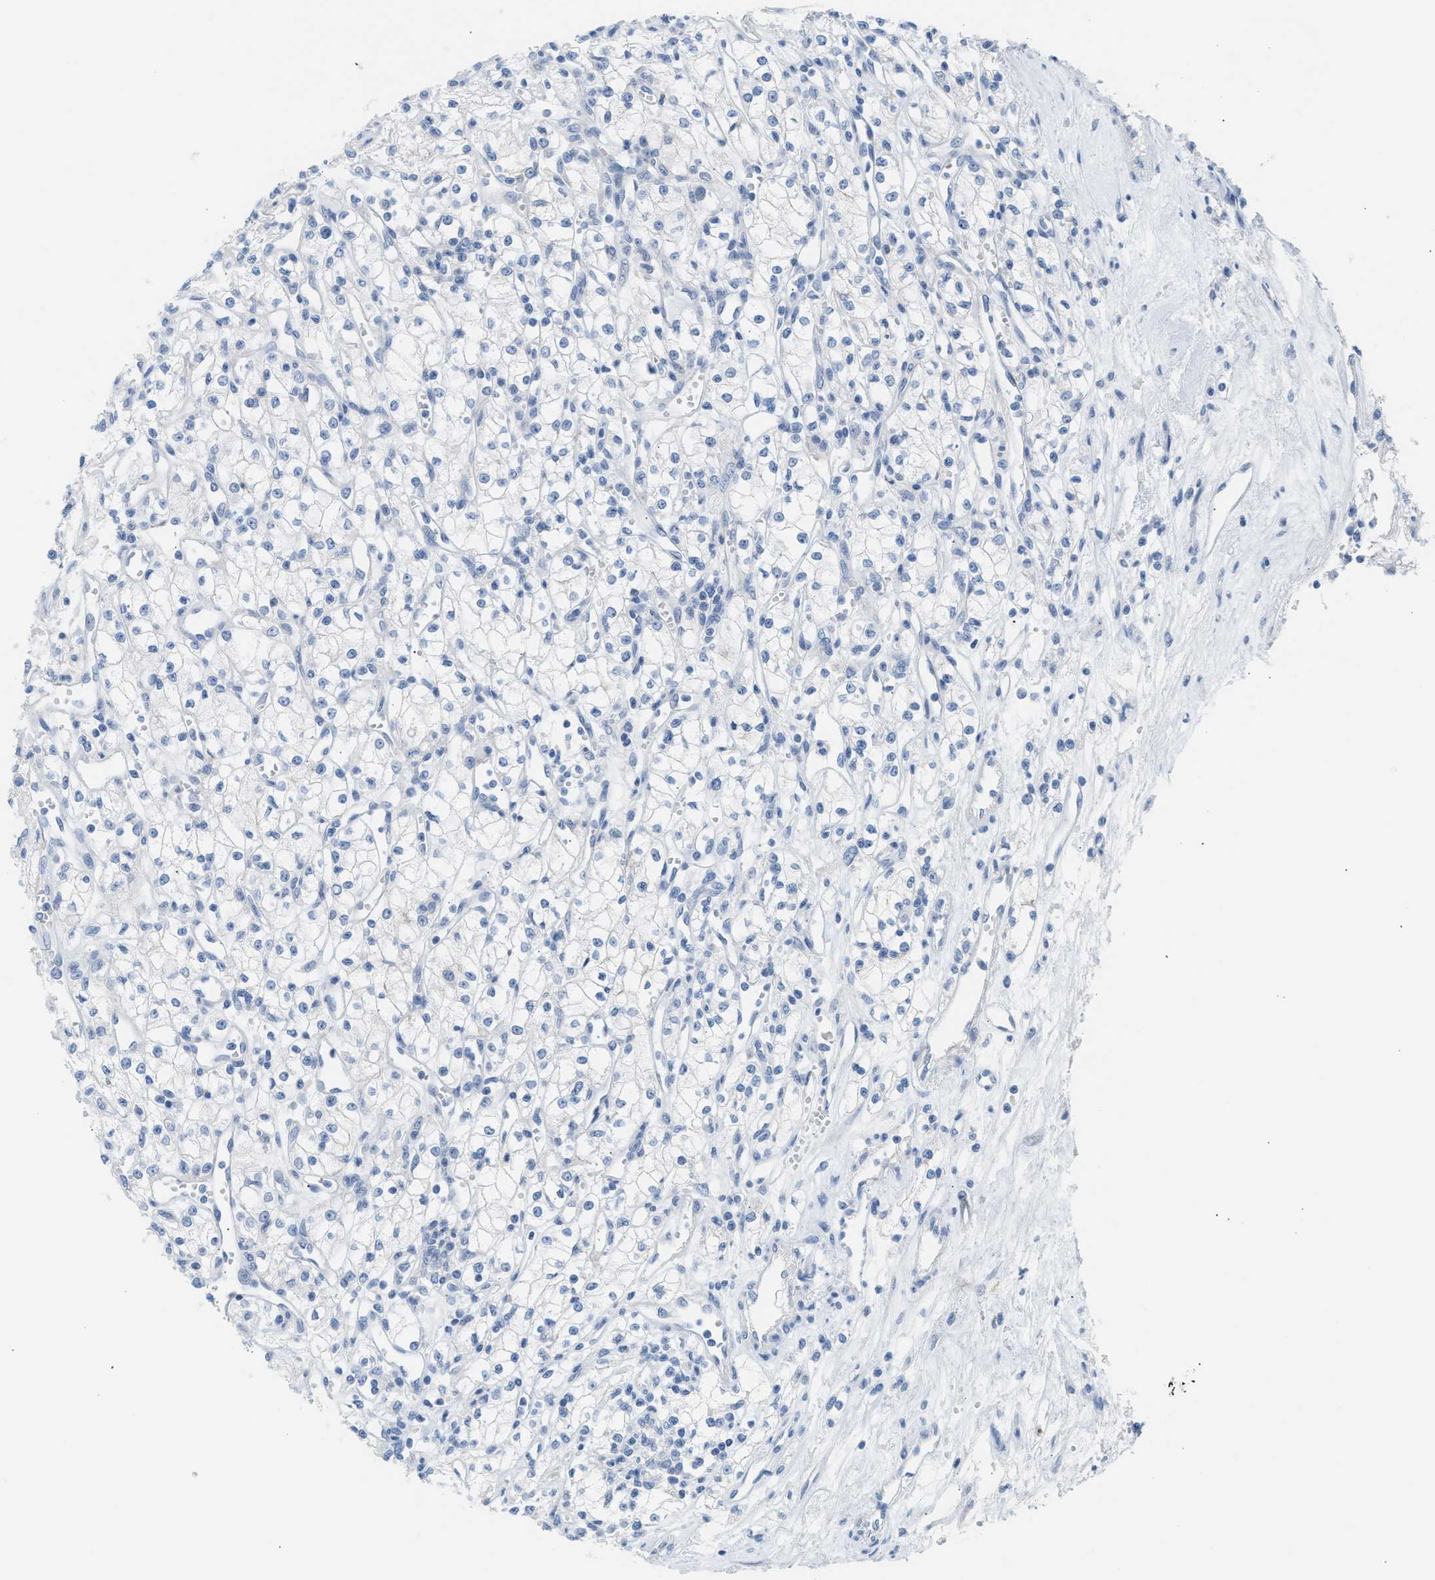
{"staining": {"intensity": "negative", "quantity": "none", "location": "none"}, "tissue": "renal cancer", "cell_type": "Tumor cells", "image_type": "cancer", "snomed": [{"axis": "morphology", "description": "Adenocarcinoma, NOS"}, {"axis": "topography", "description": "Kidney"}], "caption": "IHC of renal cancer (adenocarcinoma) reveals no expression in tumor cells.", "gene": "ERBB2", "patient": {"sex": "male", "age": 59}}